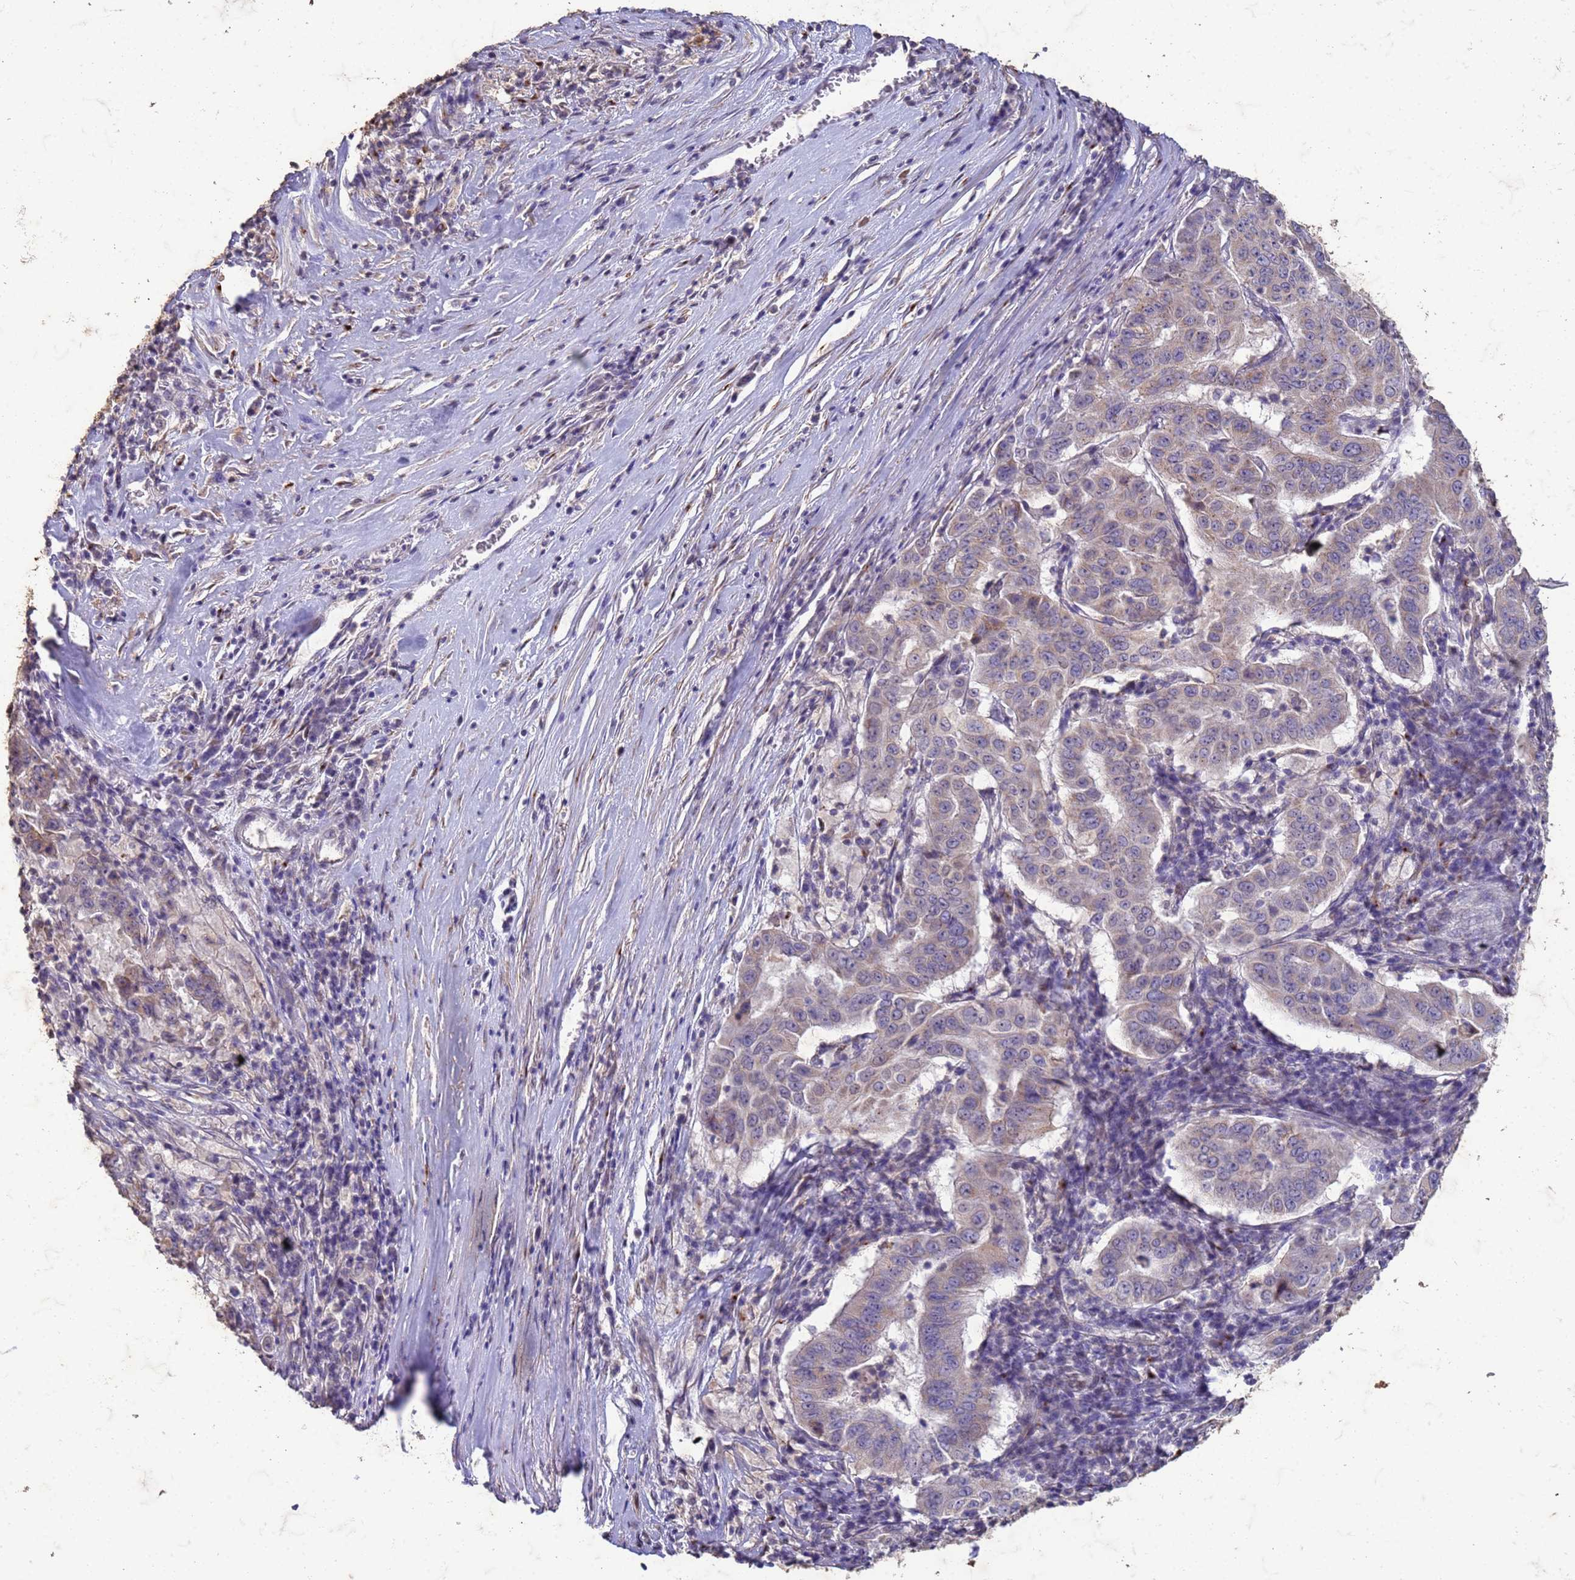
{"staining": {"intensity": "weak", "quantity": "25%-75%", "location": "cytoplasmic/membranous"}, "tissue": "pancreatic cancer", "cell_type": "Tumor cells", "image_type": "cancer", "snomed": [{"axis": "morphology", "description": "Adenocarcinoma, NOS"}, {"axis": "topography", "description": "Pancreas"}], "caption": "Immunohistochemical staining of pancreatic cancer (adenocarcinoma) displays low levels of weak cytoplasmic/membranous expression in about 25%-75% of tumor cells.", "gene": "SLC25A15", "patient": {"sex": "male", "age": 63}}